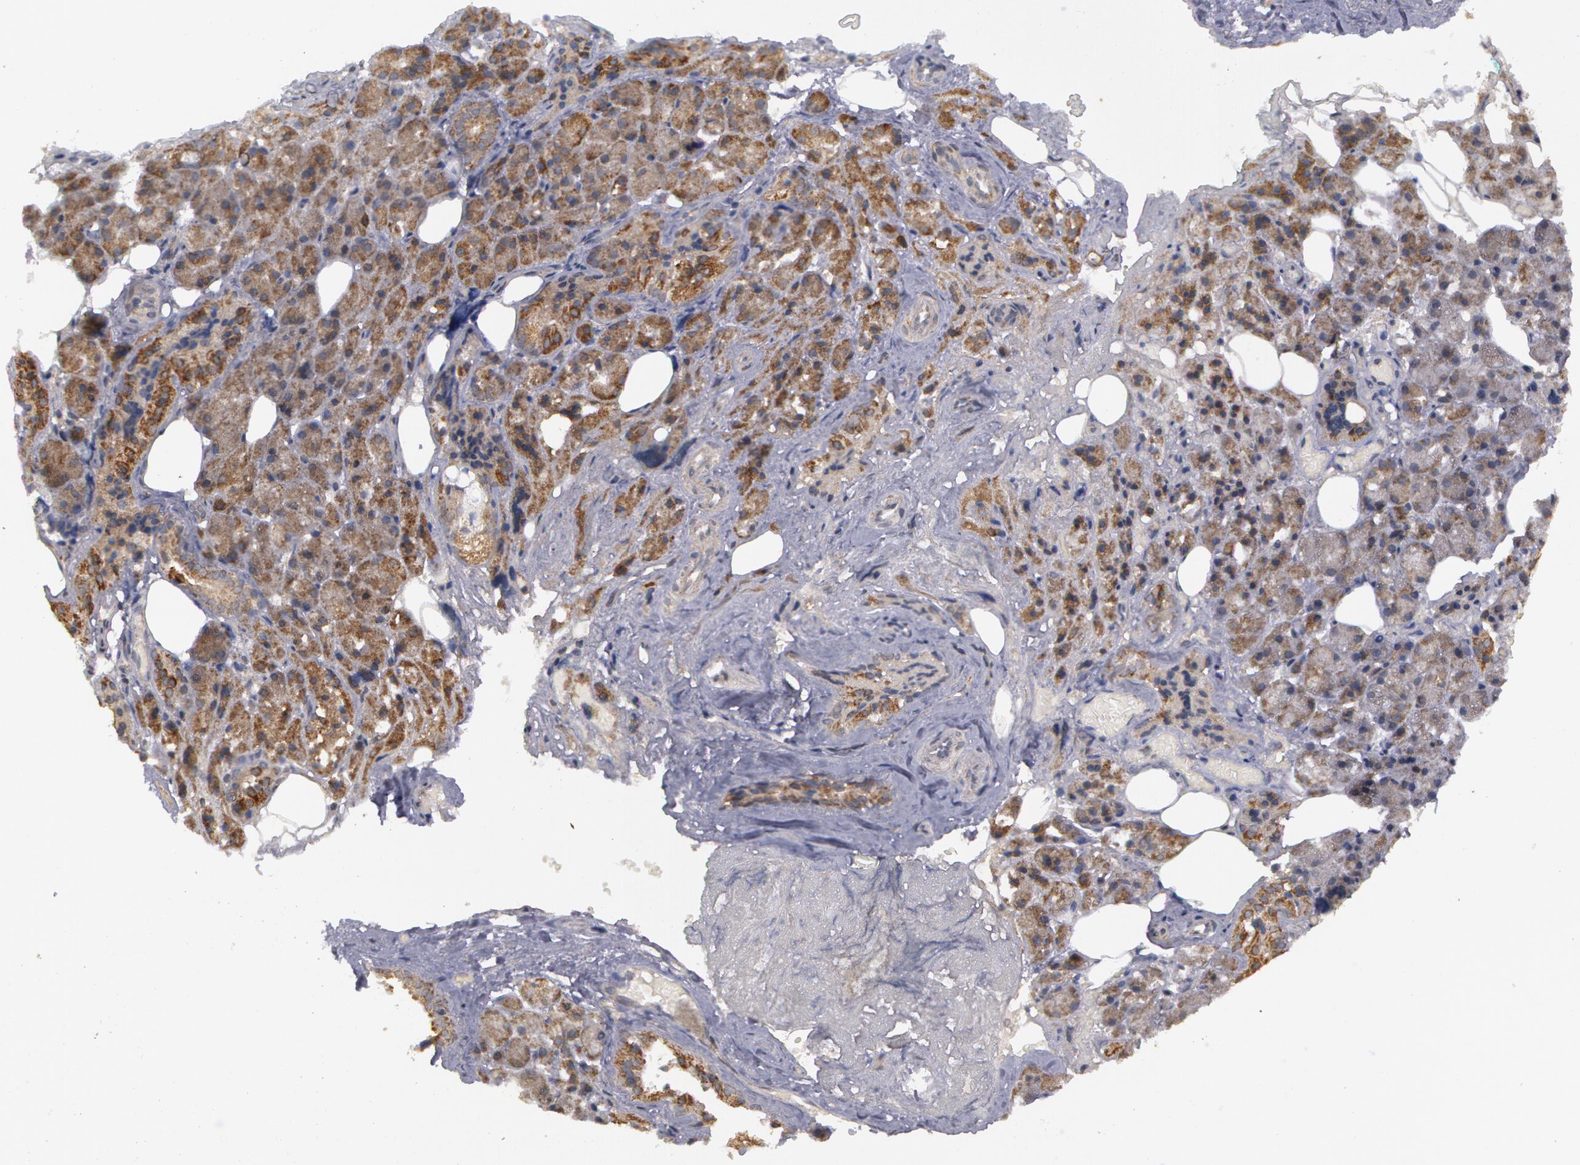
{"staining": {"intensity": "strong", "quantity": "25%-75%", "location": "cytoplasmic/membranous"}, "tissue": "salivary gland", "cell_type": "Glandular cells", "image_type": "normal", "snomed": [{"axis": "morphology", "description": "Normal tissue, NOS"}, {"axis": "topography", "description": "Salivary gland"}], "caption": "Immunohistochemical staining of unremarkable salivary gland shows 25%-75% levels of strong cytoplasmic/membranous protein positivity in about 25%-75% of glandular cells. The staining was performed using DAB (3,3'-diaminobenzidine), with brown indicating positive protein expression. Nuclei are stained blue with hematoxylin.", "gene": "GLIS1", "patient": {"sex": "female", "age": 55}}